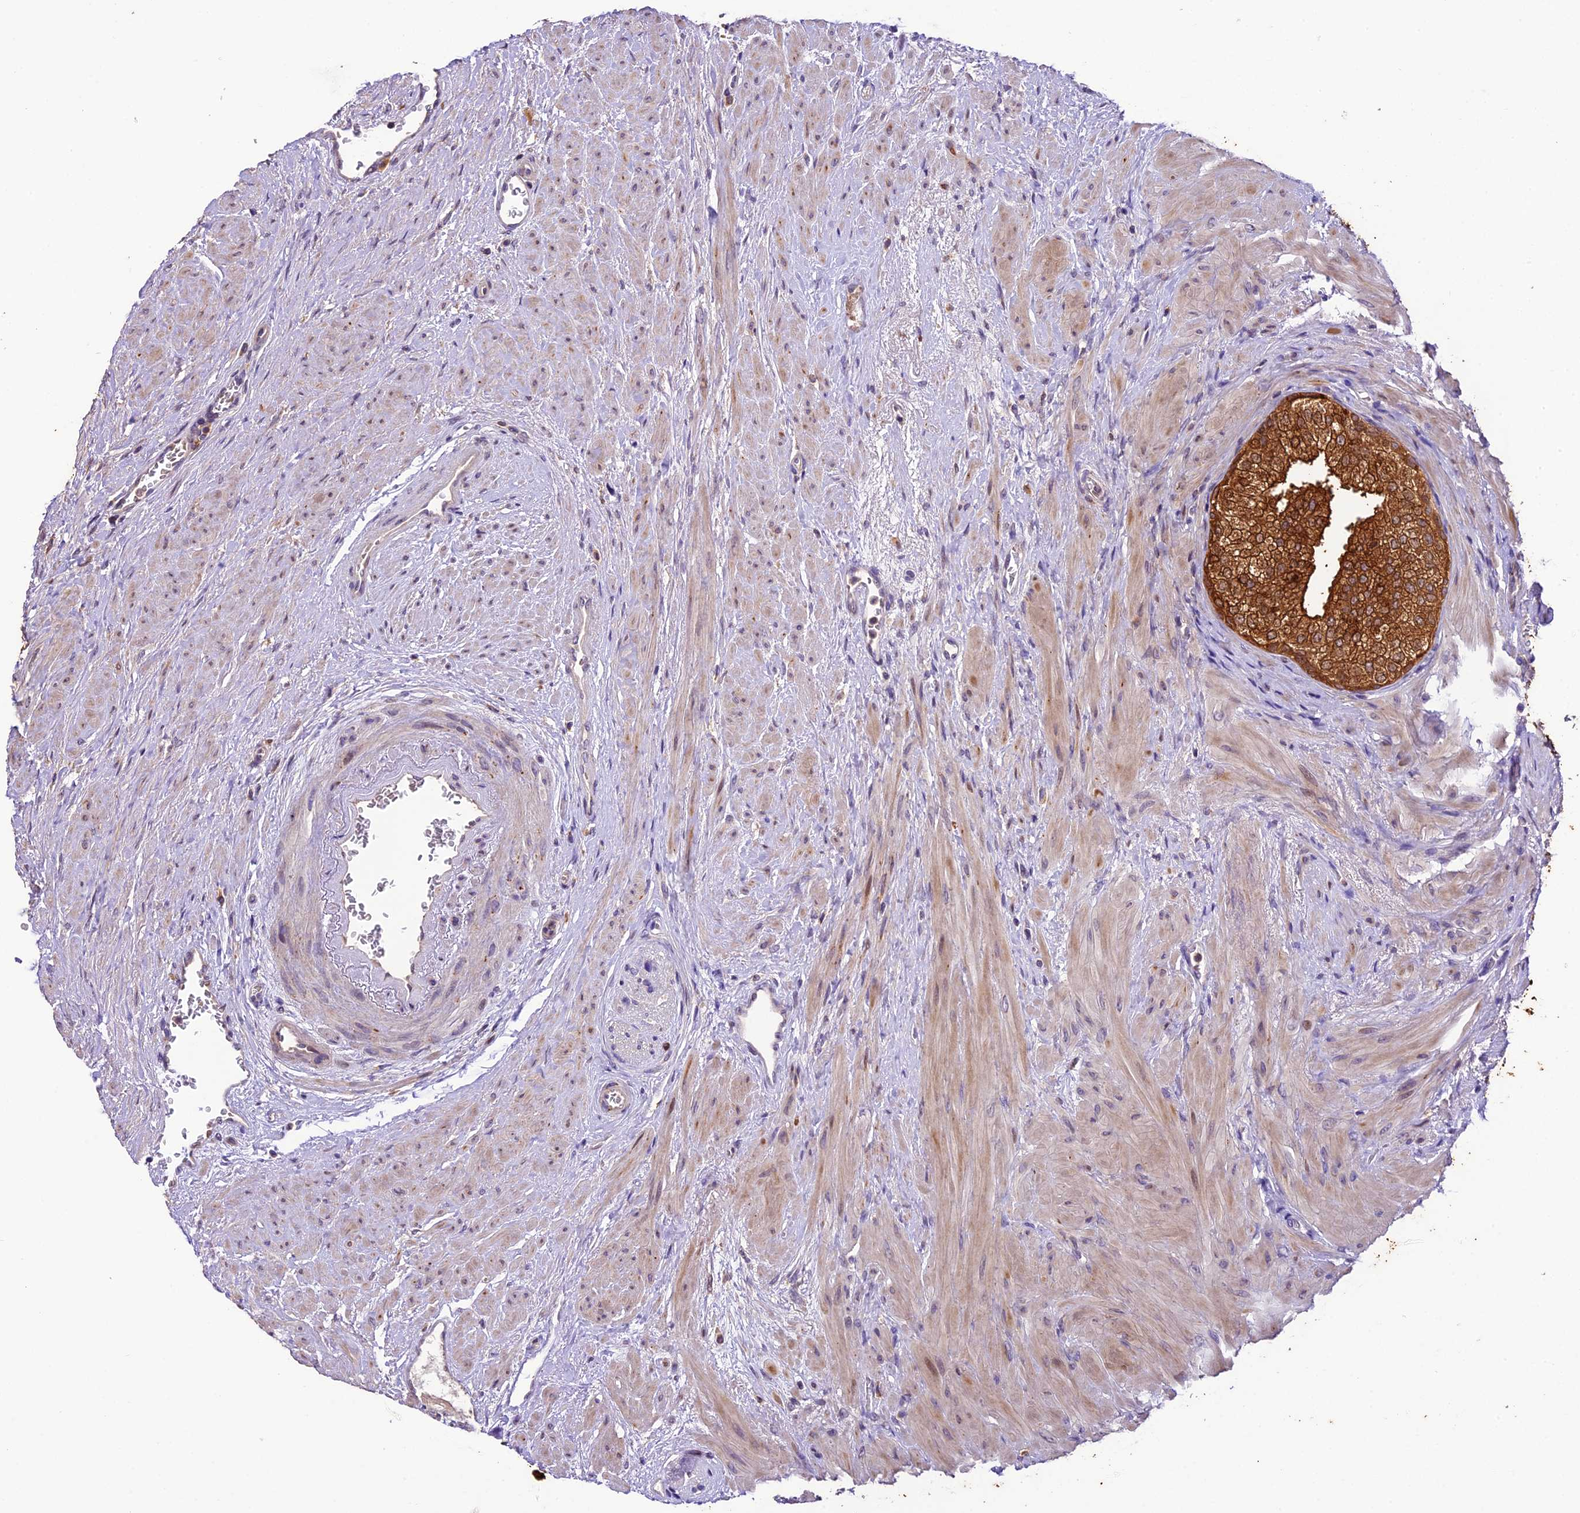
{"staining": {"intensity": "strong", "quantity": ">75%", "location": "cytoplasmic/membranous"}, "tissue": "prostate", "cell_type": "Glandular cells", "image_type": "normal", "snomed": [{"axis": "morphology", "description": "Normal tissue, NOS"}, {"axis": "topography", "description": "Prostate"}], "caption": "Strong cytoplasmic/membranous positivity is appreciated in about >75% of glandular cells in normal prostate.", "gene": "DGKH", "patient": {"sex": "male", "age": 48}}